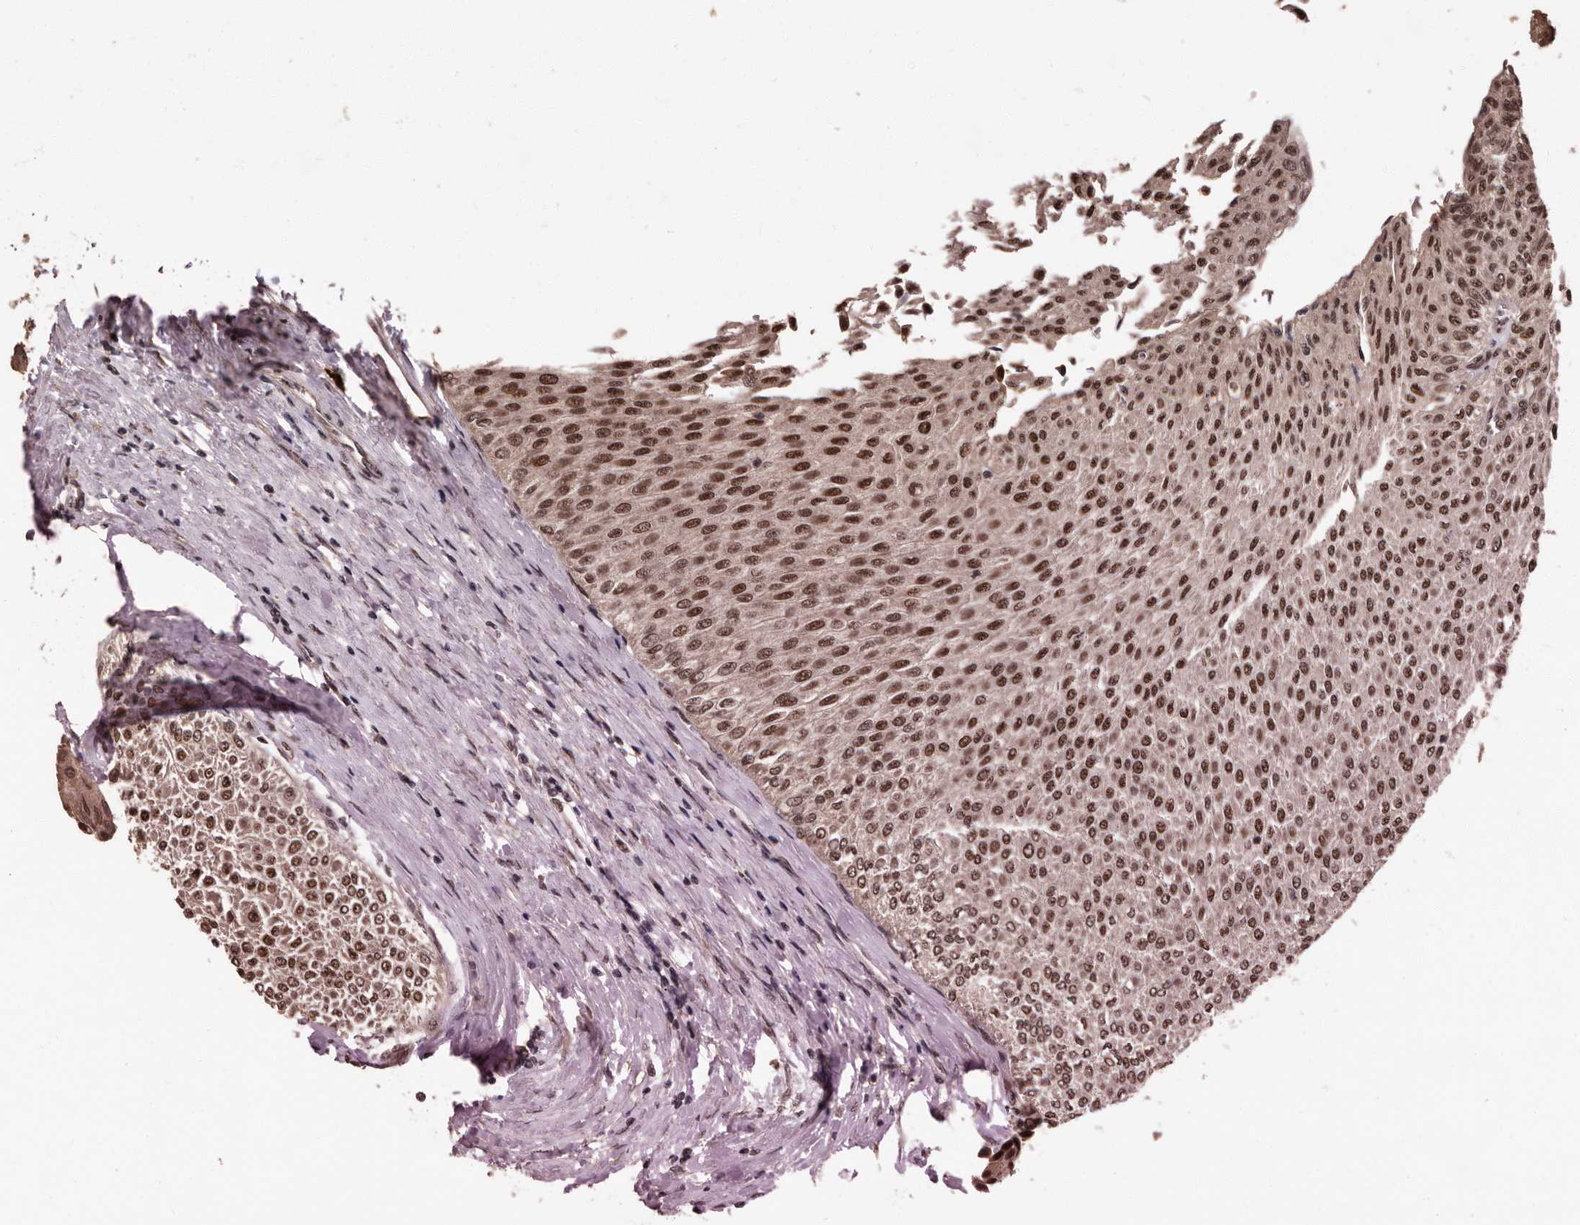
{"staining": {"intensity": "moderate", "quantity": ">75%", "location": "nuclear"}, "tissue": "urothelial cancer", "cell_type": "Tumor cells", "image_type": "cancer", "snomed": [{"axis": "morphology", "description": "Urothelial carcinoma, Low grade"}, {"axis": "topography", "description": "Urinary bladder"}], "caption": "The photomicrograph displays staining of urothelial cancer, revealing moderate nuclear protein positivity (brown color) within tumor cells.", "gene": "VPS37A", "patient": {"sex": "male", "age": 78}}